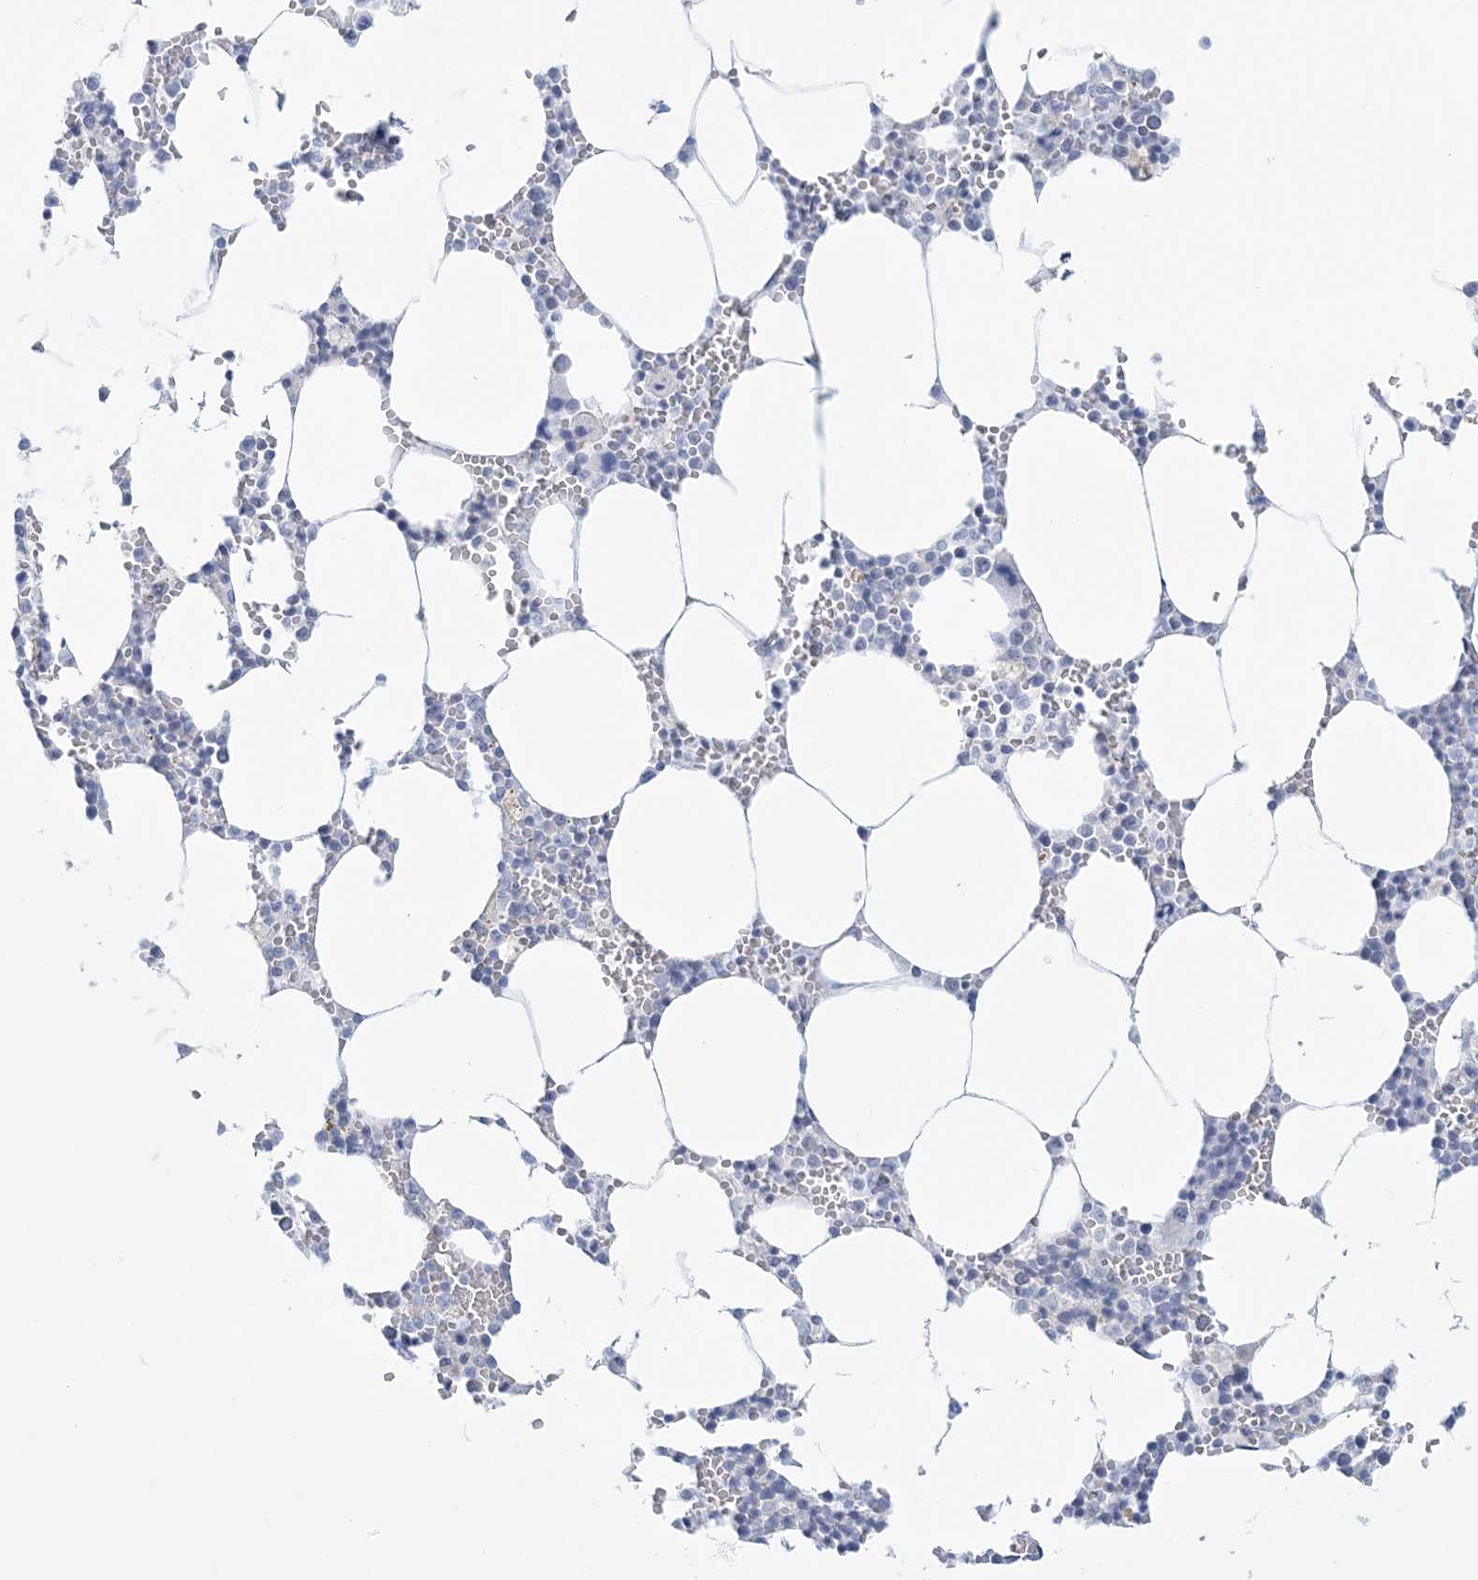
{"staining": {"intensity": "negative", "quantity": "none", "location": "none"}, "tissue": "bone marrow", "cell_type": "Hematopoietic cells", "image_type": "normal", "snomed": [{"axis": "morphology", "description": "Normal tissue, NOS"}, {"axis": "topography", "description": "Bone marrow"}], "caption": "Hematopoietic cells show no significant protein expression in benign bone marrow.", "gene": "ADGB", "patient": {"sex": "male", "age": 70}}